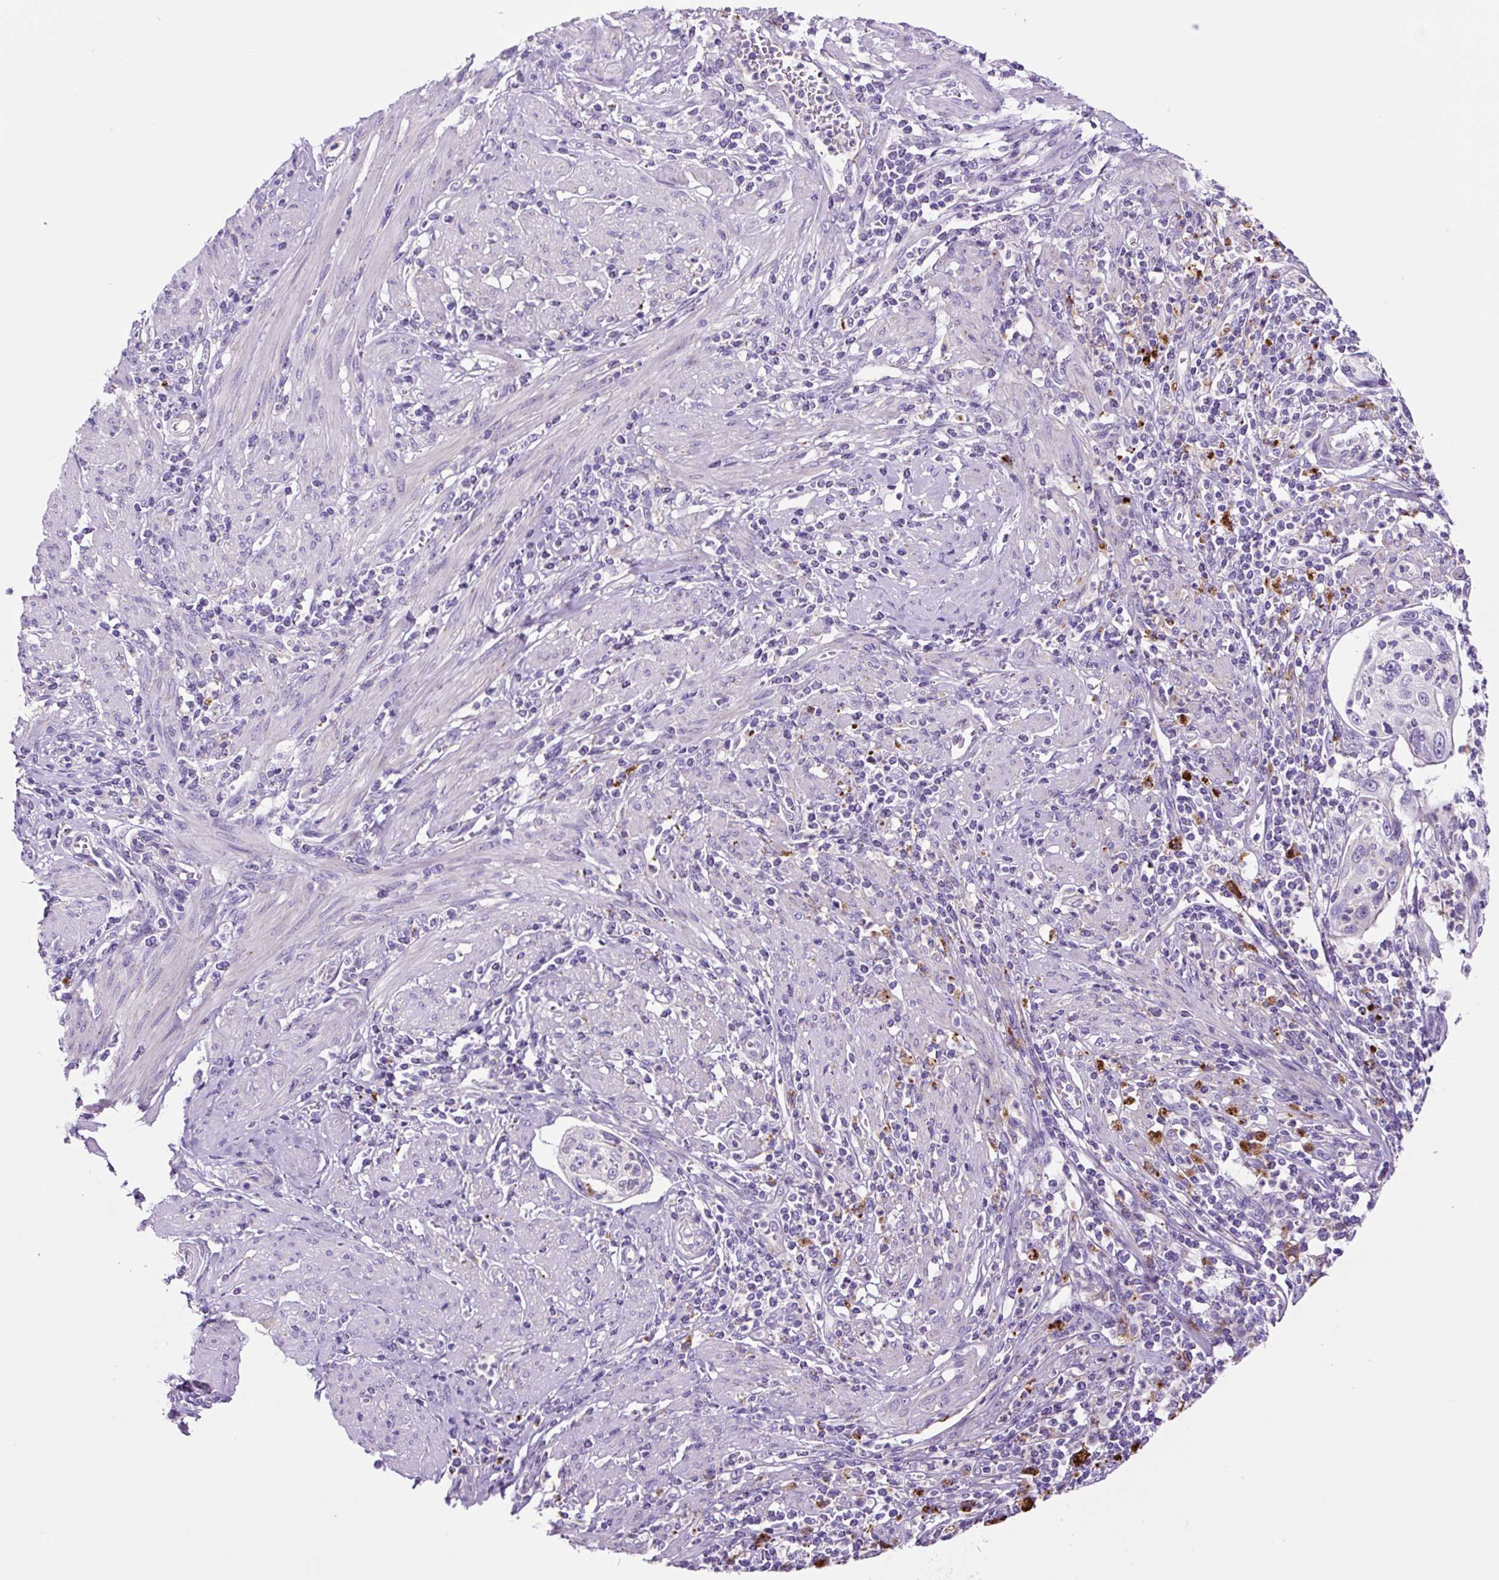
{"staining": {"intensity": "negative", "quantity": "none", "location": "none"}, "tissue": "cervical cancer", "cell_type": "Tumor cells", "image_type": "cancer", "snomed": [{"axis": "morphology", "description": "Squamous cell carcinoma, NOS"}, {"axis": "topography", "description": "Cervix"}], "caption": "High power microscopy photomicrograph of an IHC micrograph of cervical cancer, revealing no significant staining in tumor cells.", "gene": "LCN10", "patient": {"sex": "female", "age": 70}}